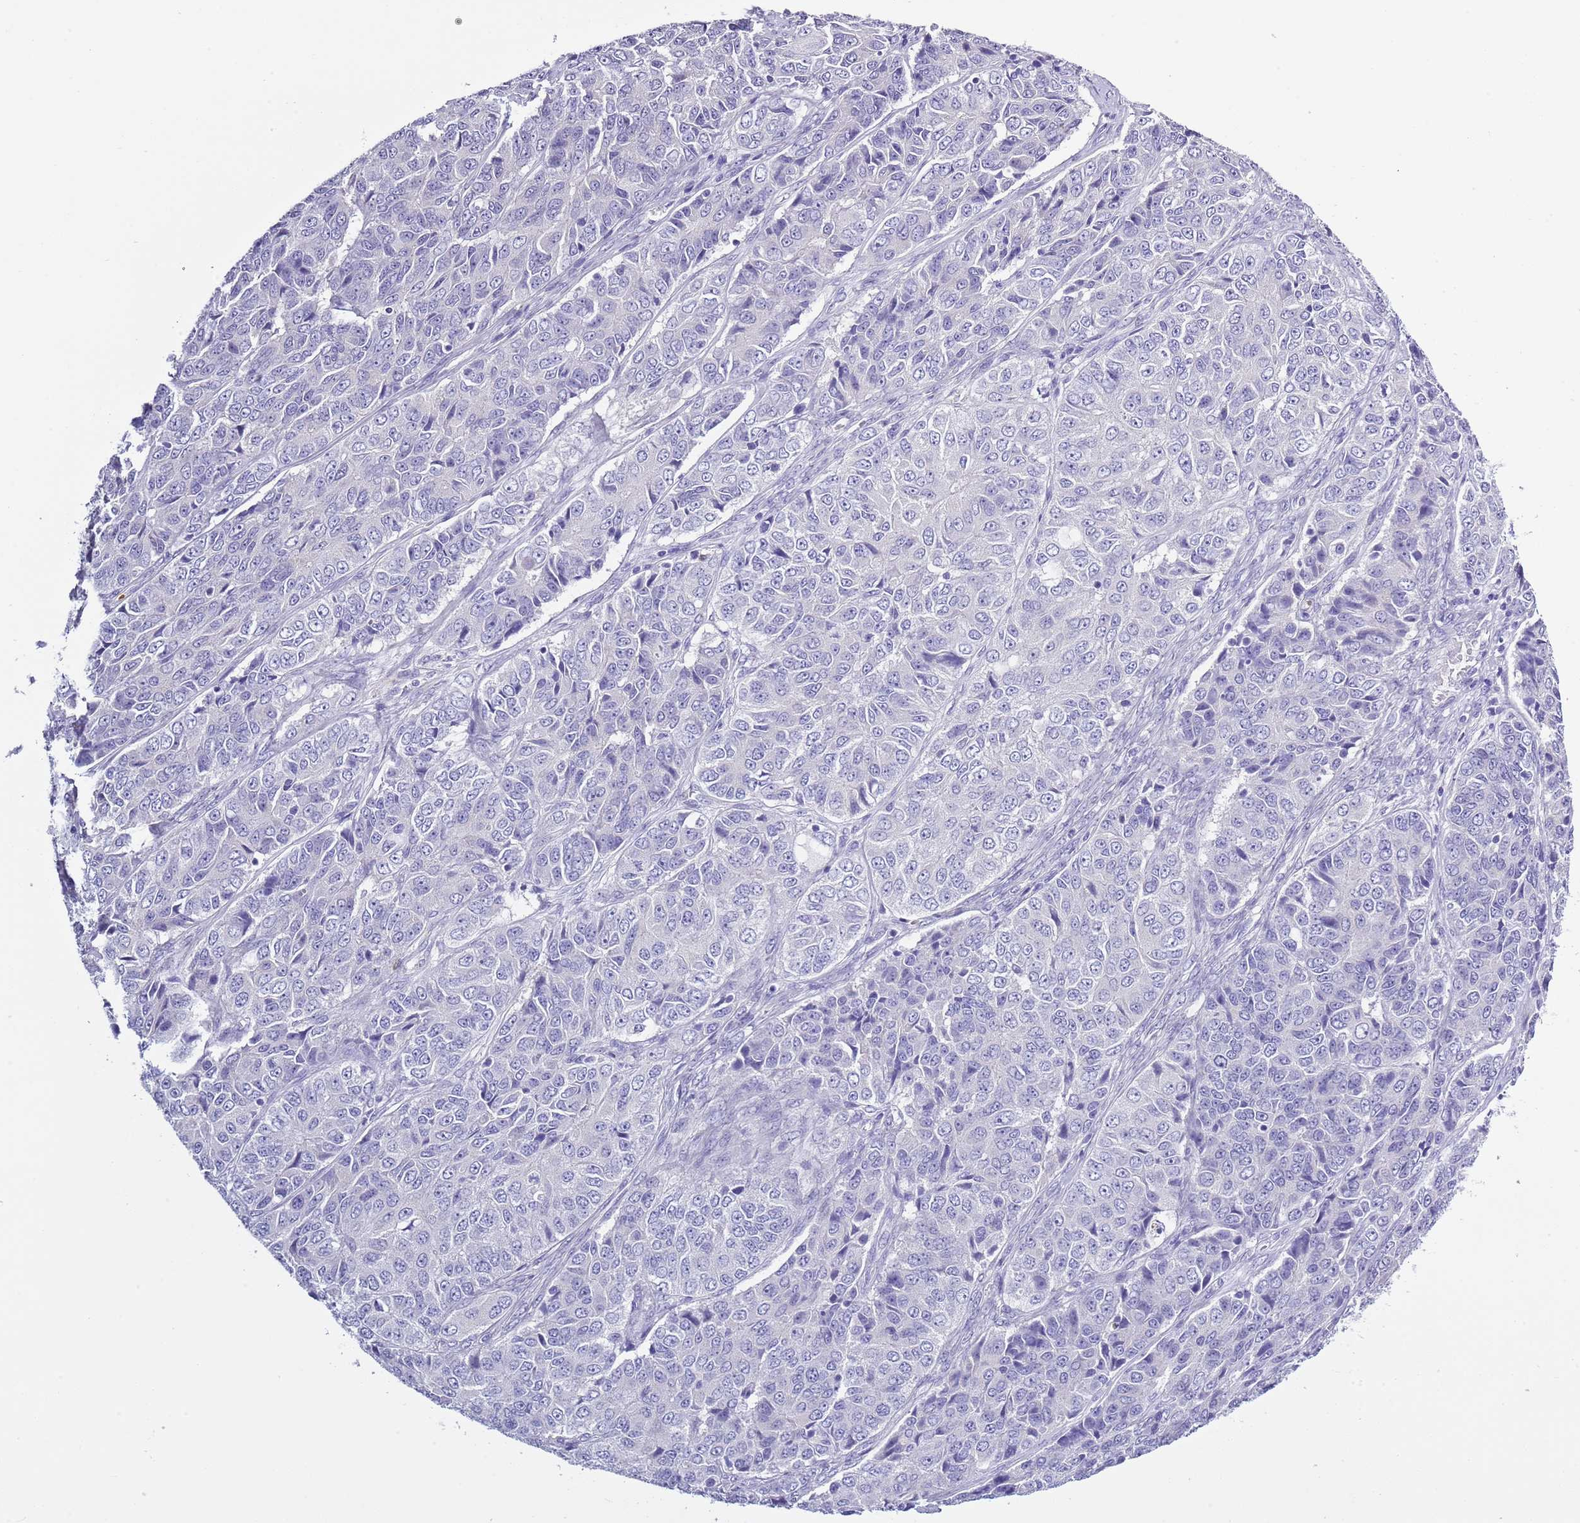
{"staining": {"intensity": "negative", "quantity": "none", "location": "none"}, "tissue": "ovarian cancer", "cell_type": "Tumor cells", "image_type": "cancer", "snomed": [{"axis": "morphology", "description": "Carcinoma, endometroid"}, {"axis": "topography", "description": "Ovary"}], "caption": "A high-resolution image shows IHC staining of ovarian endometroid carcinoma, which exhibits no significant positivity in tumor cells.", "gene": "ZFP2", "patient": {"sex": "female", "age": 51}}